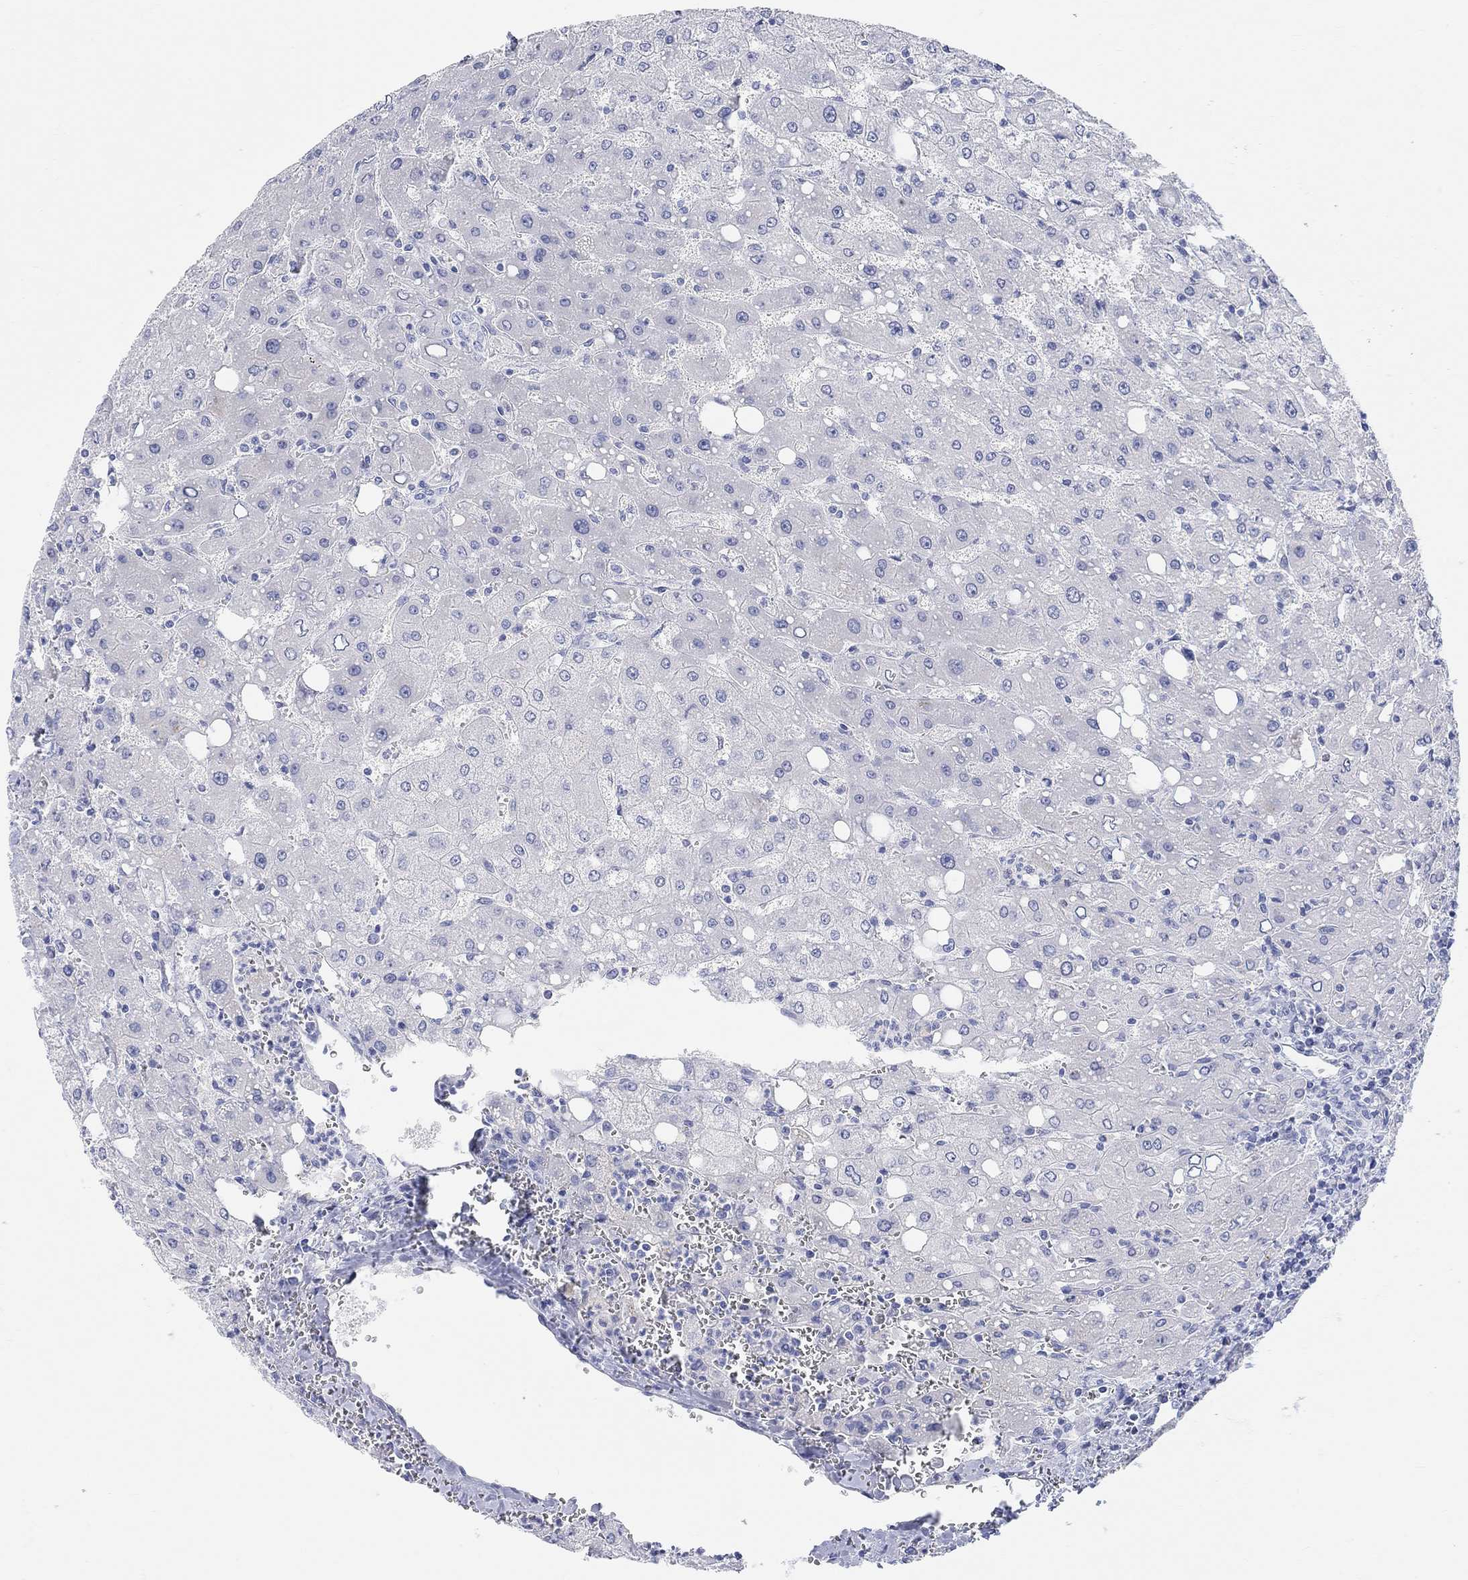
{"staining": {"intensity": "negative", "quantity": "none", "location": "none"}, "tissue": "liver", "cell_type": "Cholangiocytes", "image_type": "normal", "snomed": [{"axis": "morphology", "description": "Normal tissue, NOS"}, {"axis": "topography", "description": "Liver"}], "caption": "Immunohistochemistry photomicrograph of normal human liver stained for a protein (brown), which shows no staining in cholangiocytes. (IHC, brightfield microscopy, high magnification).", "gene": "XIRP2", "patient": {"sex": "female", "age": 53}}